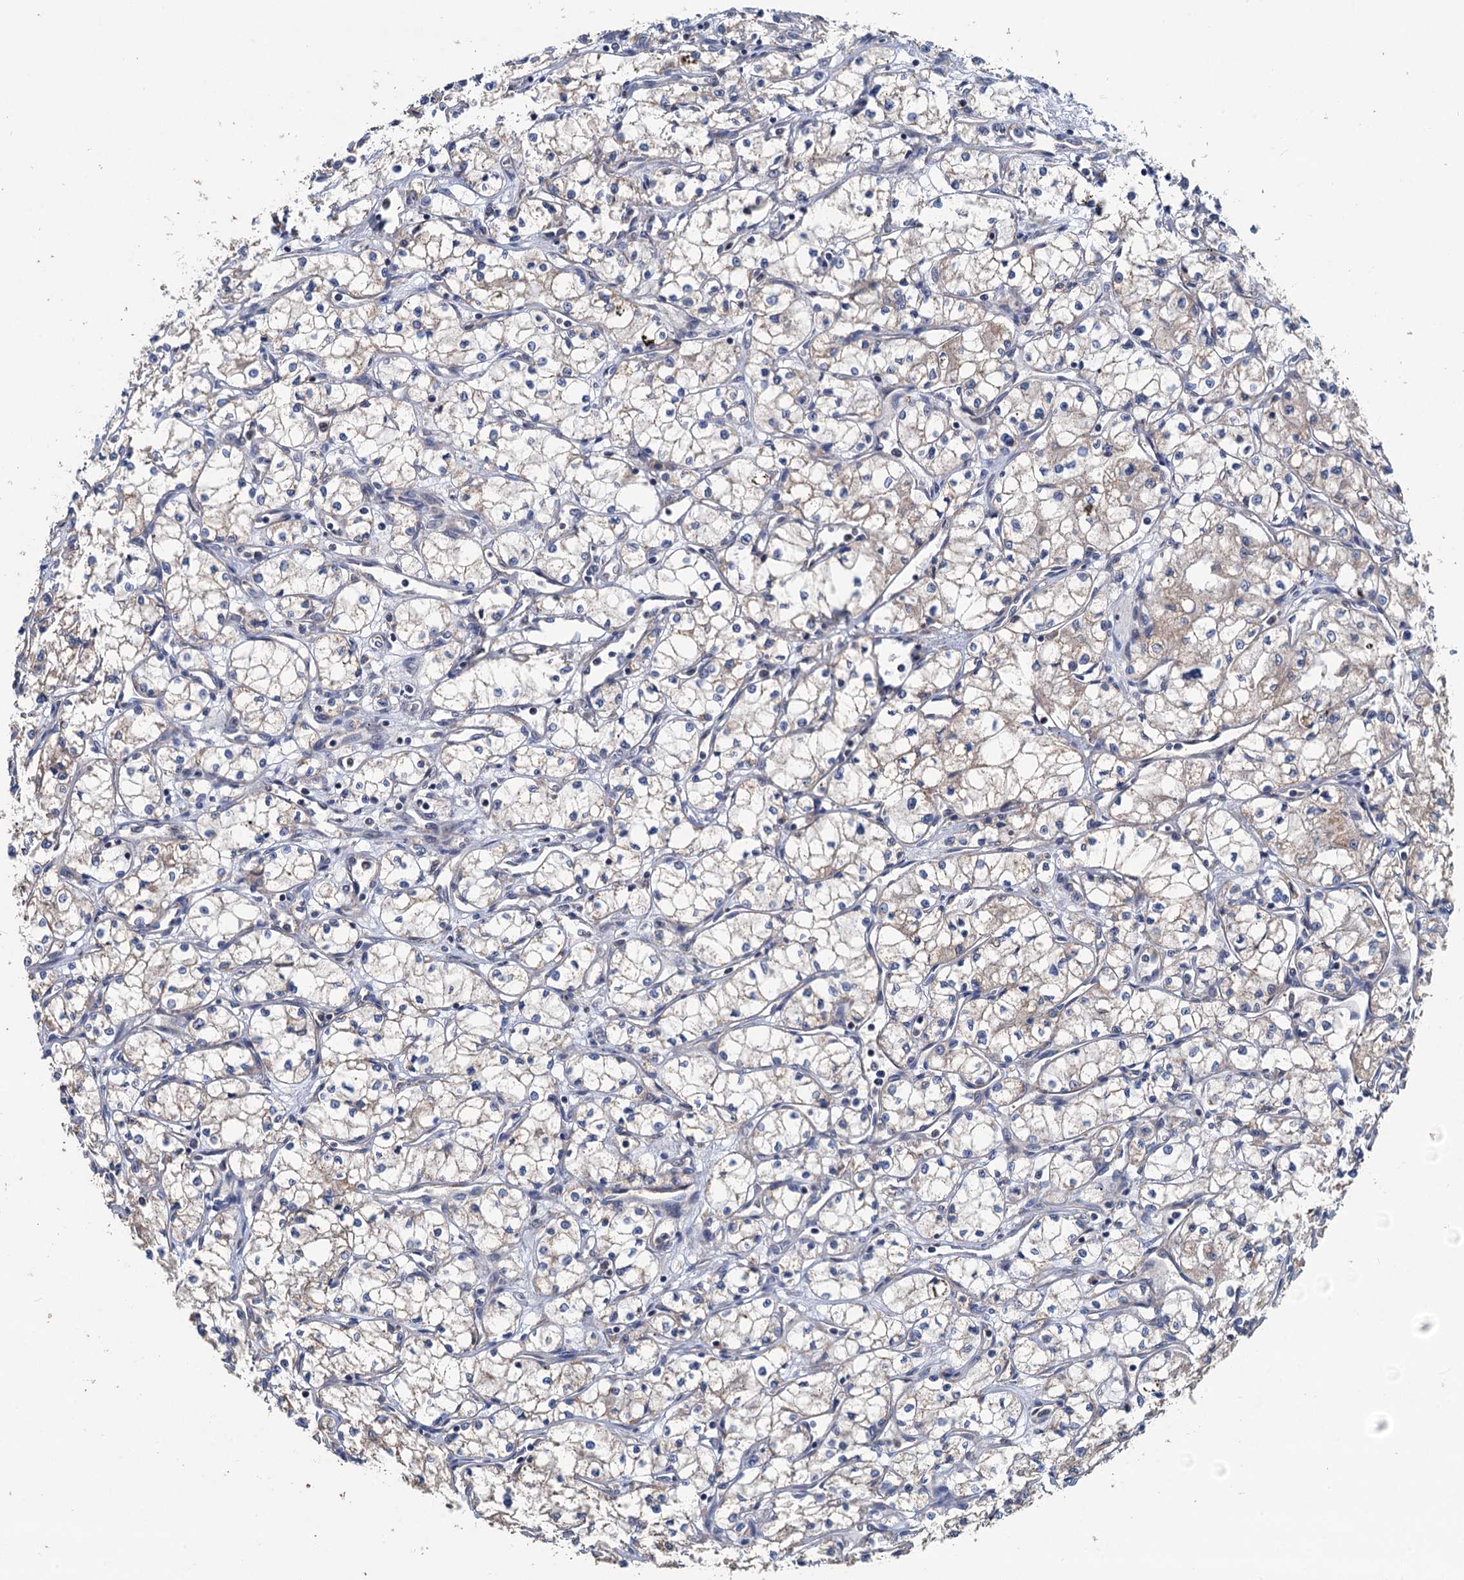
{"staining": {"intensity": "weak", "quantity": "25%-75%", "location": "cytoplasmic/membranous"}, "tissue": "renal cancer", "cell_type": "Tumor cells", "image_type": "cancer", "snomed": [{"axis": "morphology", "description": "Adenocarcinoma, NOS"}, {"axis": "topography", "description": "Kidney"}], "caption": "Immunohistochemical staining of renal adenocarcinoma reveals low levels of weak cytoplasmic/membranous expression in approximately 25%-75% of tumor cells.", "gene": "DGLUCY", "patient": {"sex": "male", "age": 59}}